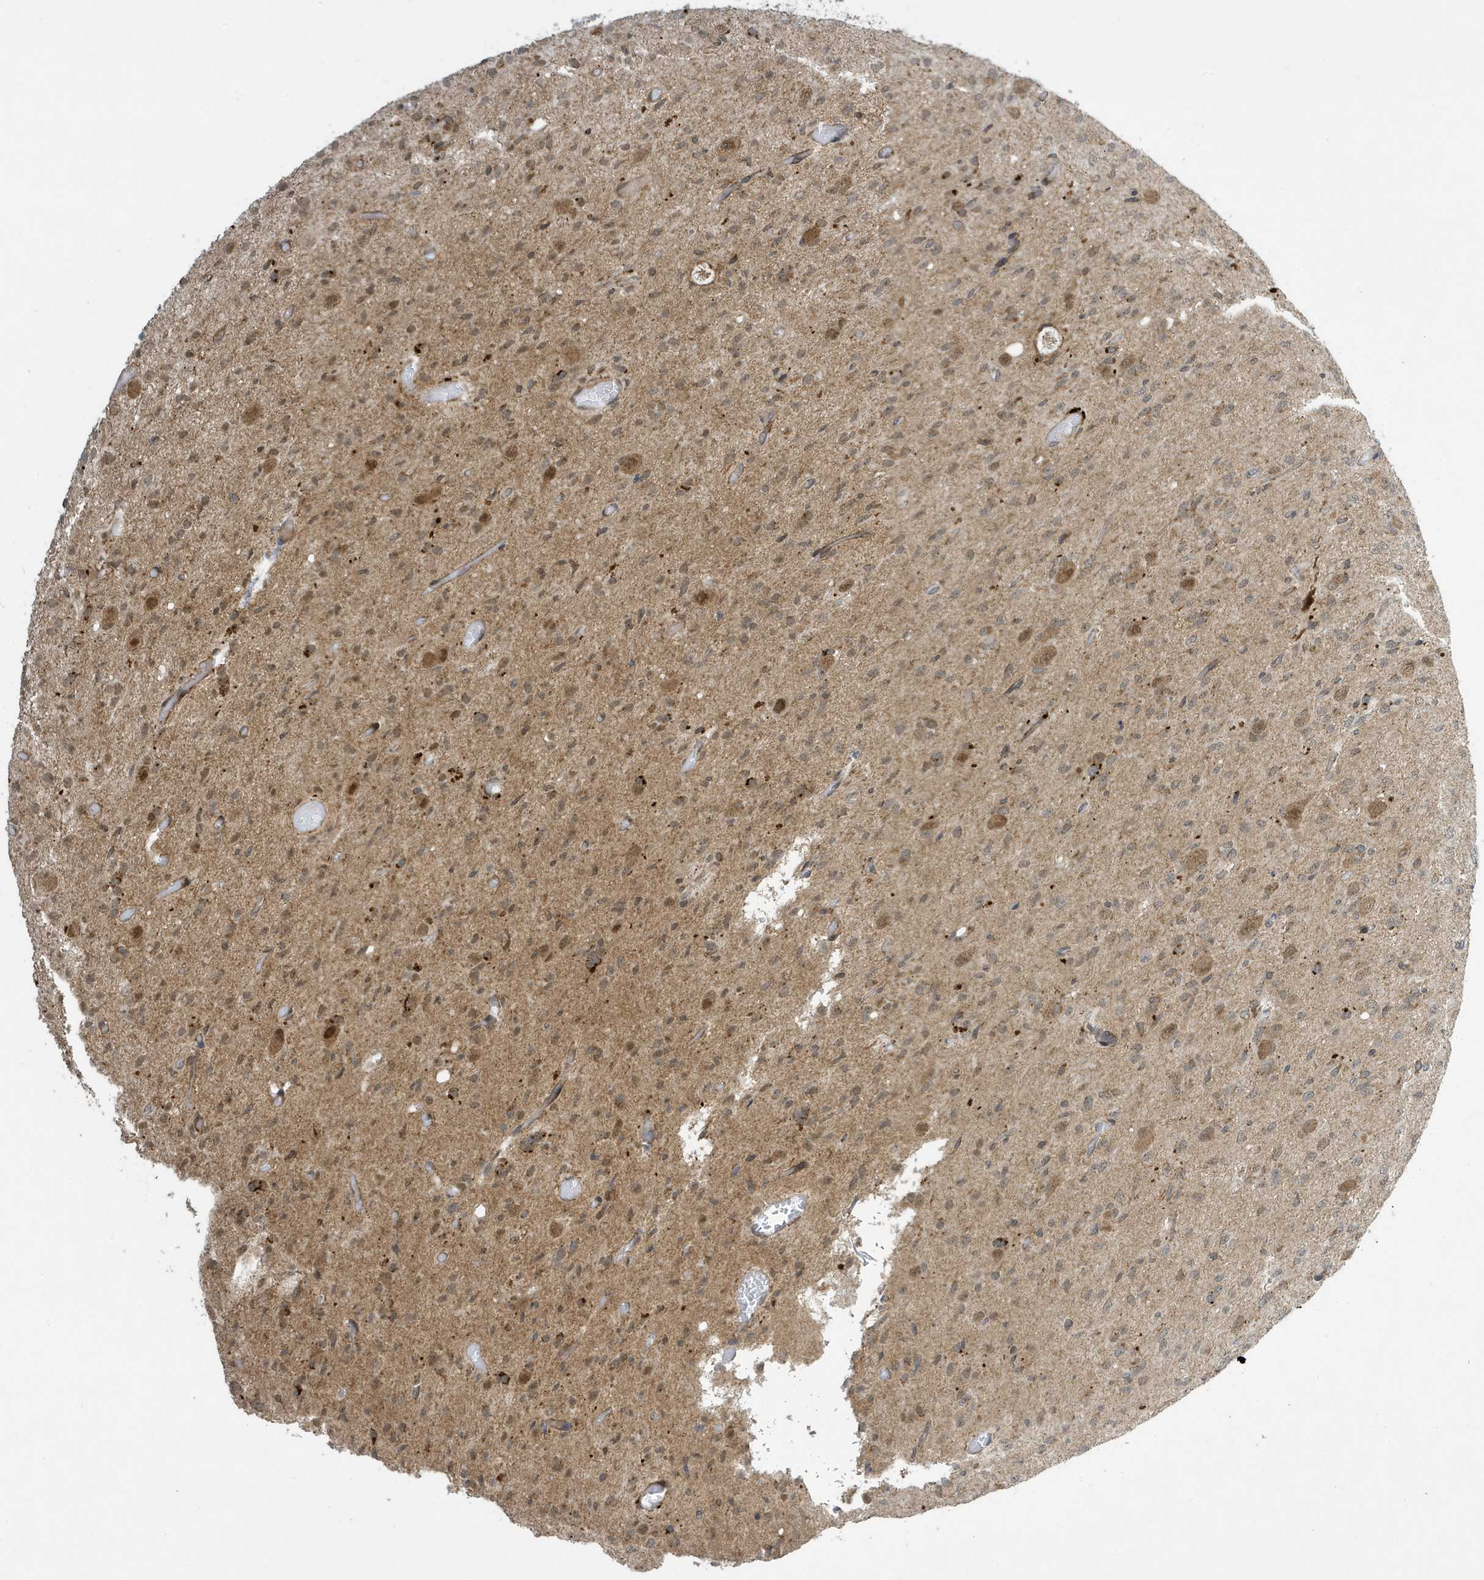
{"staining": {"intensity": "moderate", "quantity": "<25%", "location": "cytoplasmic/membranous"}, "tissue": "glioma", "cell_type": "Tumor cells", "image_type": "cancer", "snomed": [{"axis": "morphology", "description": "Glioma, malignant, High grade"}, {"axis": "topography", "description": "Brain"}], "caption": "Immunohistochemistry staining of glioma, which demonstrates low levels of moderate cytoplasmic/membranous expression in approximately <25% of tumor cells indicating moderate cytoplasmic/membranous protein positivity. The staining was performed using DAB (brown) for protein detection and nuclei were counterstained in hematoxylin (blue).", "gene": "NCOA7", "patient": {"sex": "female", "age": 59}}